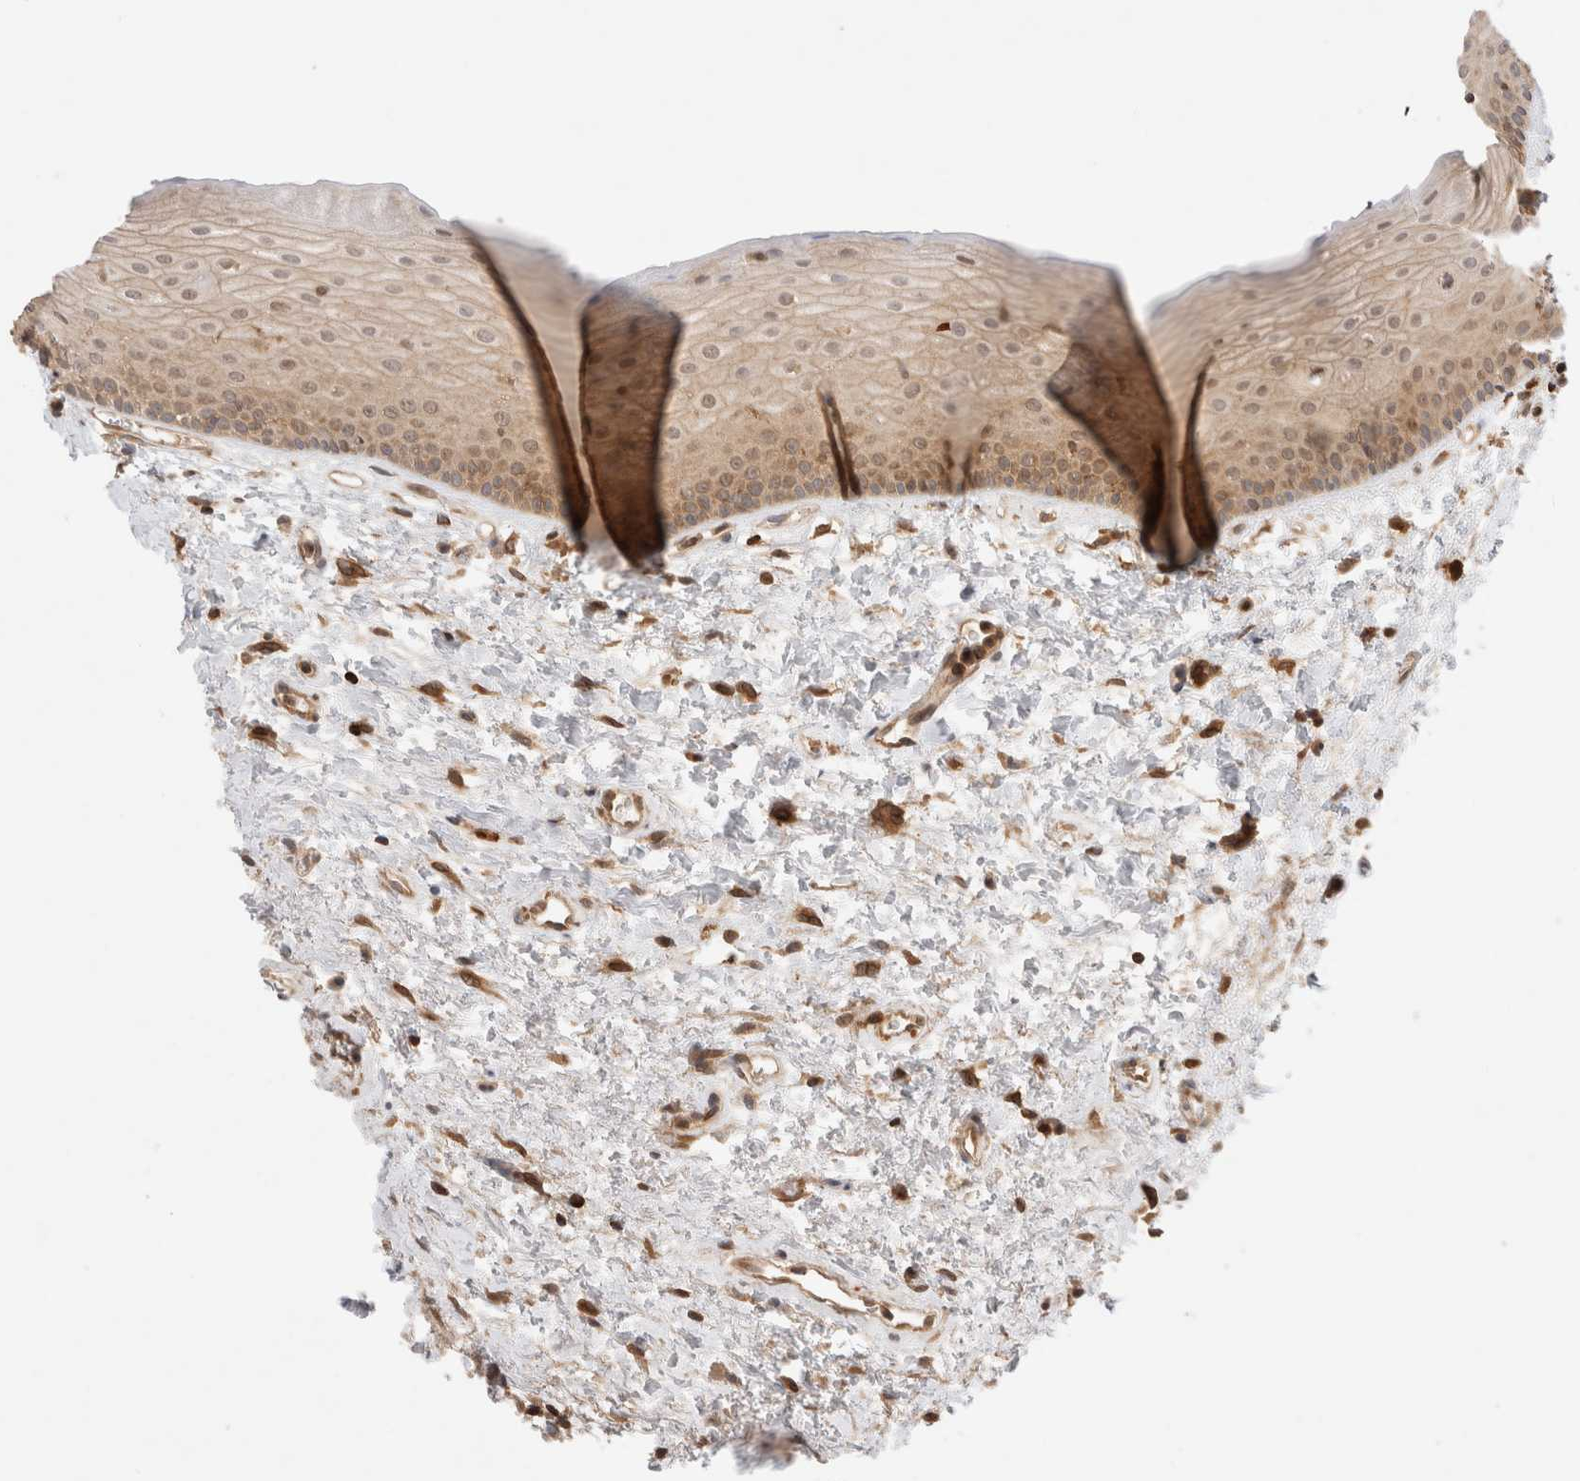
{"staining": {"intensity": "moderate", "quantity": "<25%", "location": "cytoplasmic/membranous"}, "tissue": "oral mucosa", "cell_type": "Squamous epithelial cells", "image_type": "normal", "snomed": [{"axis": "morphology", "description": "Normal tissue, NOS"}, {"axis": "topography", "description": "Oral tissue"}], "caption": "Unremarkable oral mucosa shows moderate cytoplasmic/membranous positivity in about <25% of squamous epithelial cells, visualized by immunohistochemistry. (brown staining indicates protein expression, while blue staining denotes nuclei).", "gene": "NFKB1", "patient": {"sex": "female", "age": 76}}